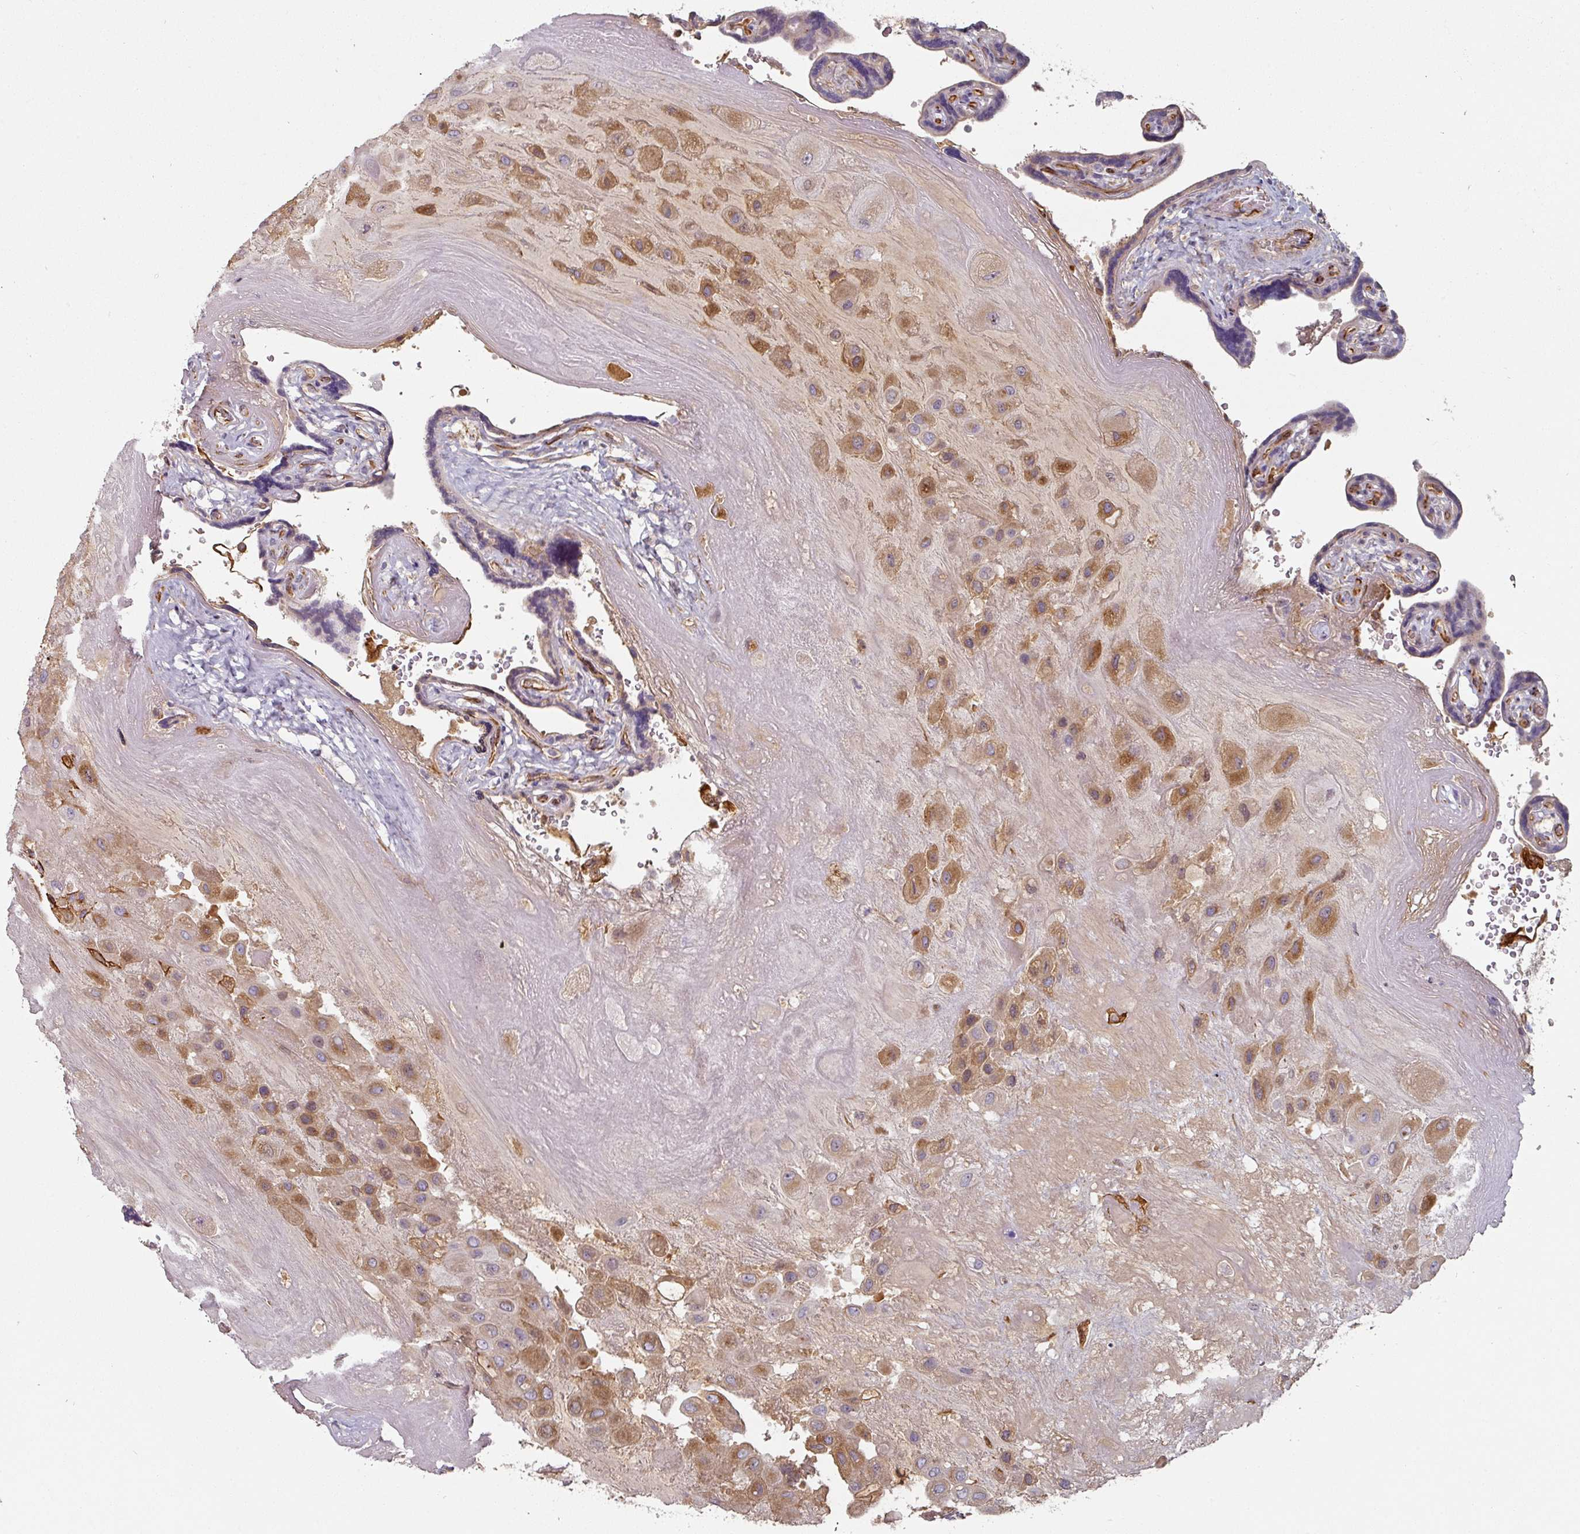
{"staining": {"intensity": "moderate", "quantity": ">75%", "location": "cytoplasmic/membranous"}, "tissue": "placenta", "cell_type": "Decidual cells", "image_type": "normal", "snomed": [{"axis": "morphology", "description": "Normal tissue, NOS"}, {"axis": "topography", "description": "Placenta"}], "caption": "Brown immunohistochemical staining in benign placenta demonstrates moderate cytoplasmic/membranous staining in about >75% of decidual cells.", "gene": "CEP78", "patient": {"sex": "female", "age": 32}}